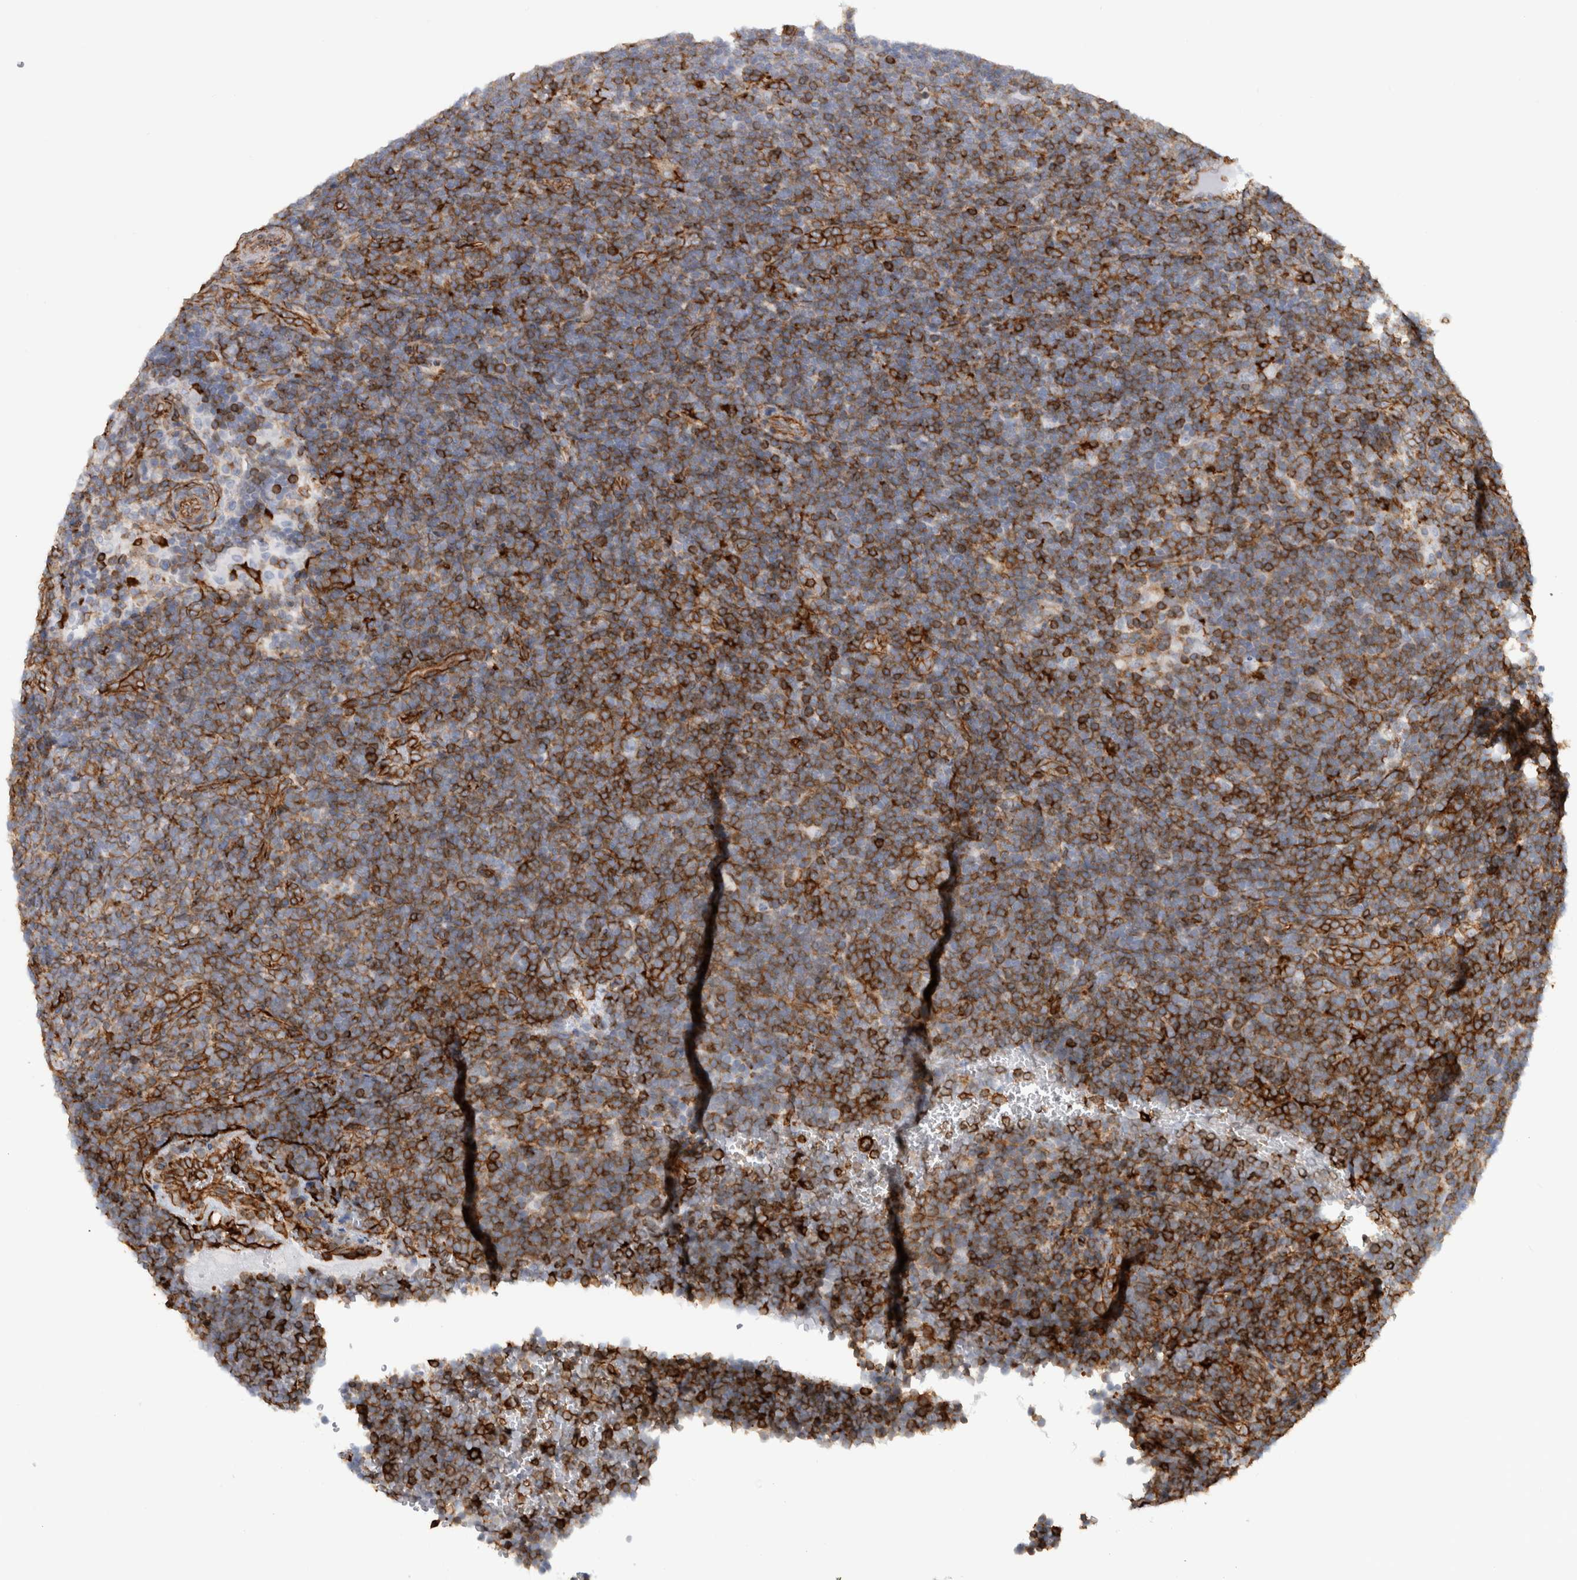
{"staining": {"intensity": "negative", "quantity": "none", "location": "none"}, "tissue": "lymphoma", "cell_type": "Tumor cells", "image_type": "cancer", "snomed": [{"axis": "morphology", "description": "Hodgkin's disease, NOS"}, {"axis": "topography", "description": "Lymph node"}], "caption": "An immunohistochemistry histopathology image of lymphoma is shown. There is no staining in tumor cells of lymphoma.", "gene": "AHNAK", "patient": {"sex": "female", "age": 57}}